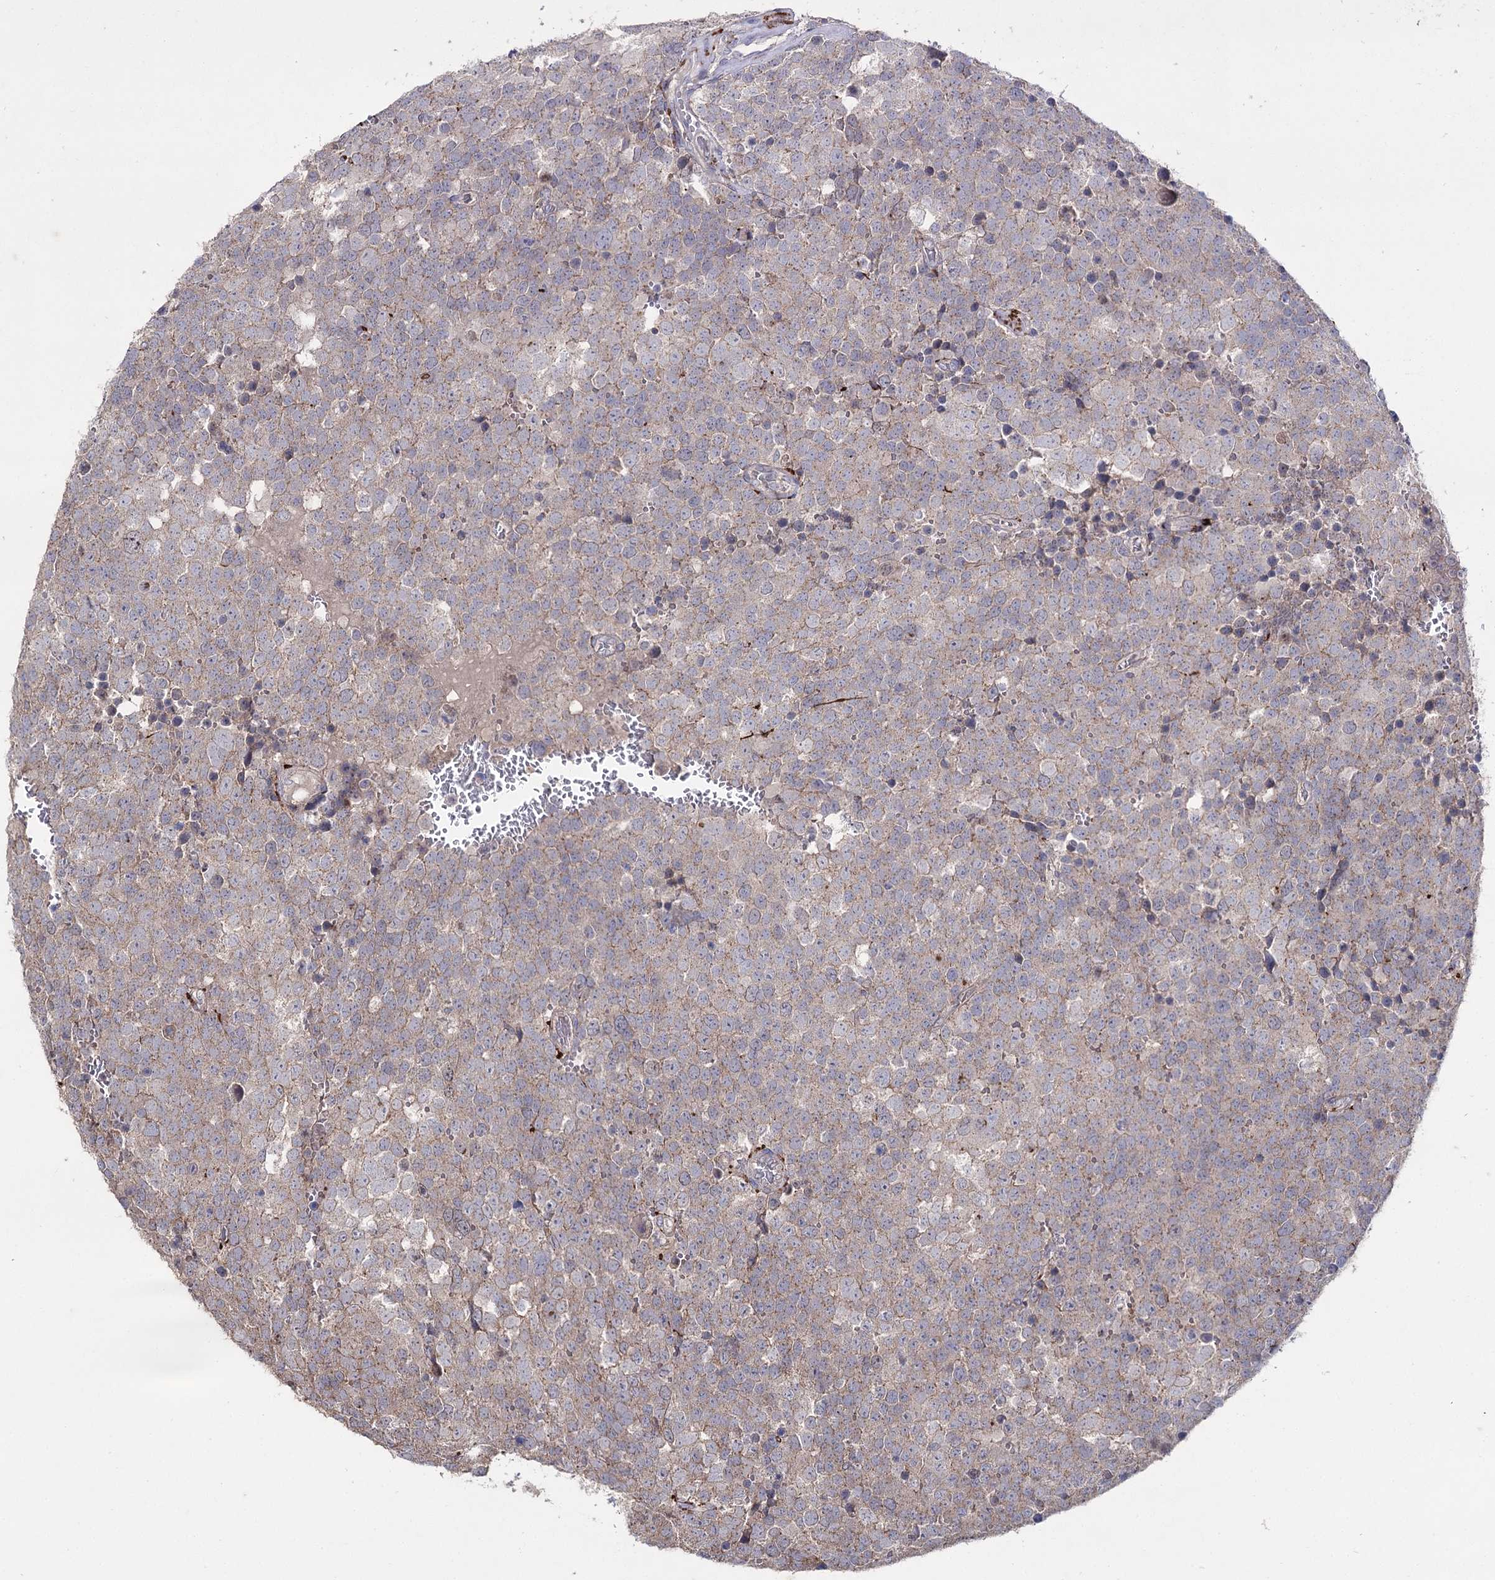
{"staining": {"intensity": "weak", "quantity": "25%-75%", "location": "cytoplasmic/membranous"}, "tissue": "testis cancer", "cell_type": "Tumor cells", "image_type": "cancer", "snomed": [{"axis": "morphology", "description": "Seminoma, NOS"}, {"axis": "topography", "description": "Testis"}], "caption": "This is a histology image of IHC staining of testis cancer, which shows weak positivity in the cytoplasmic/membranous of tumor cells.", "gene": "AURKC", "patient": {"sex": "male", "age": 71}}